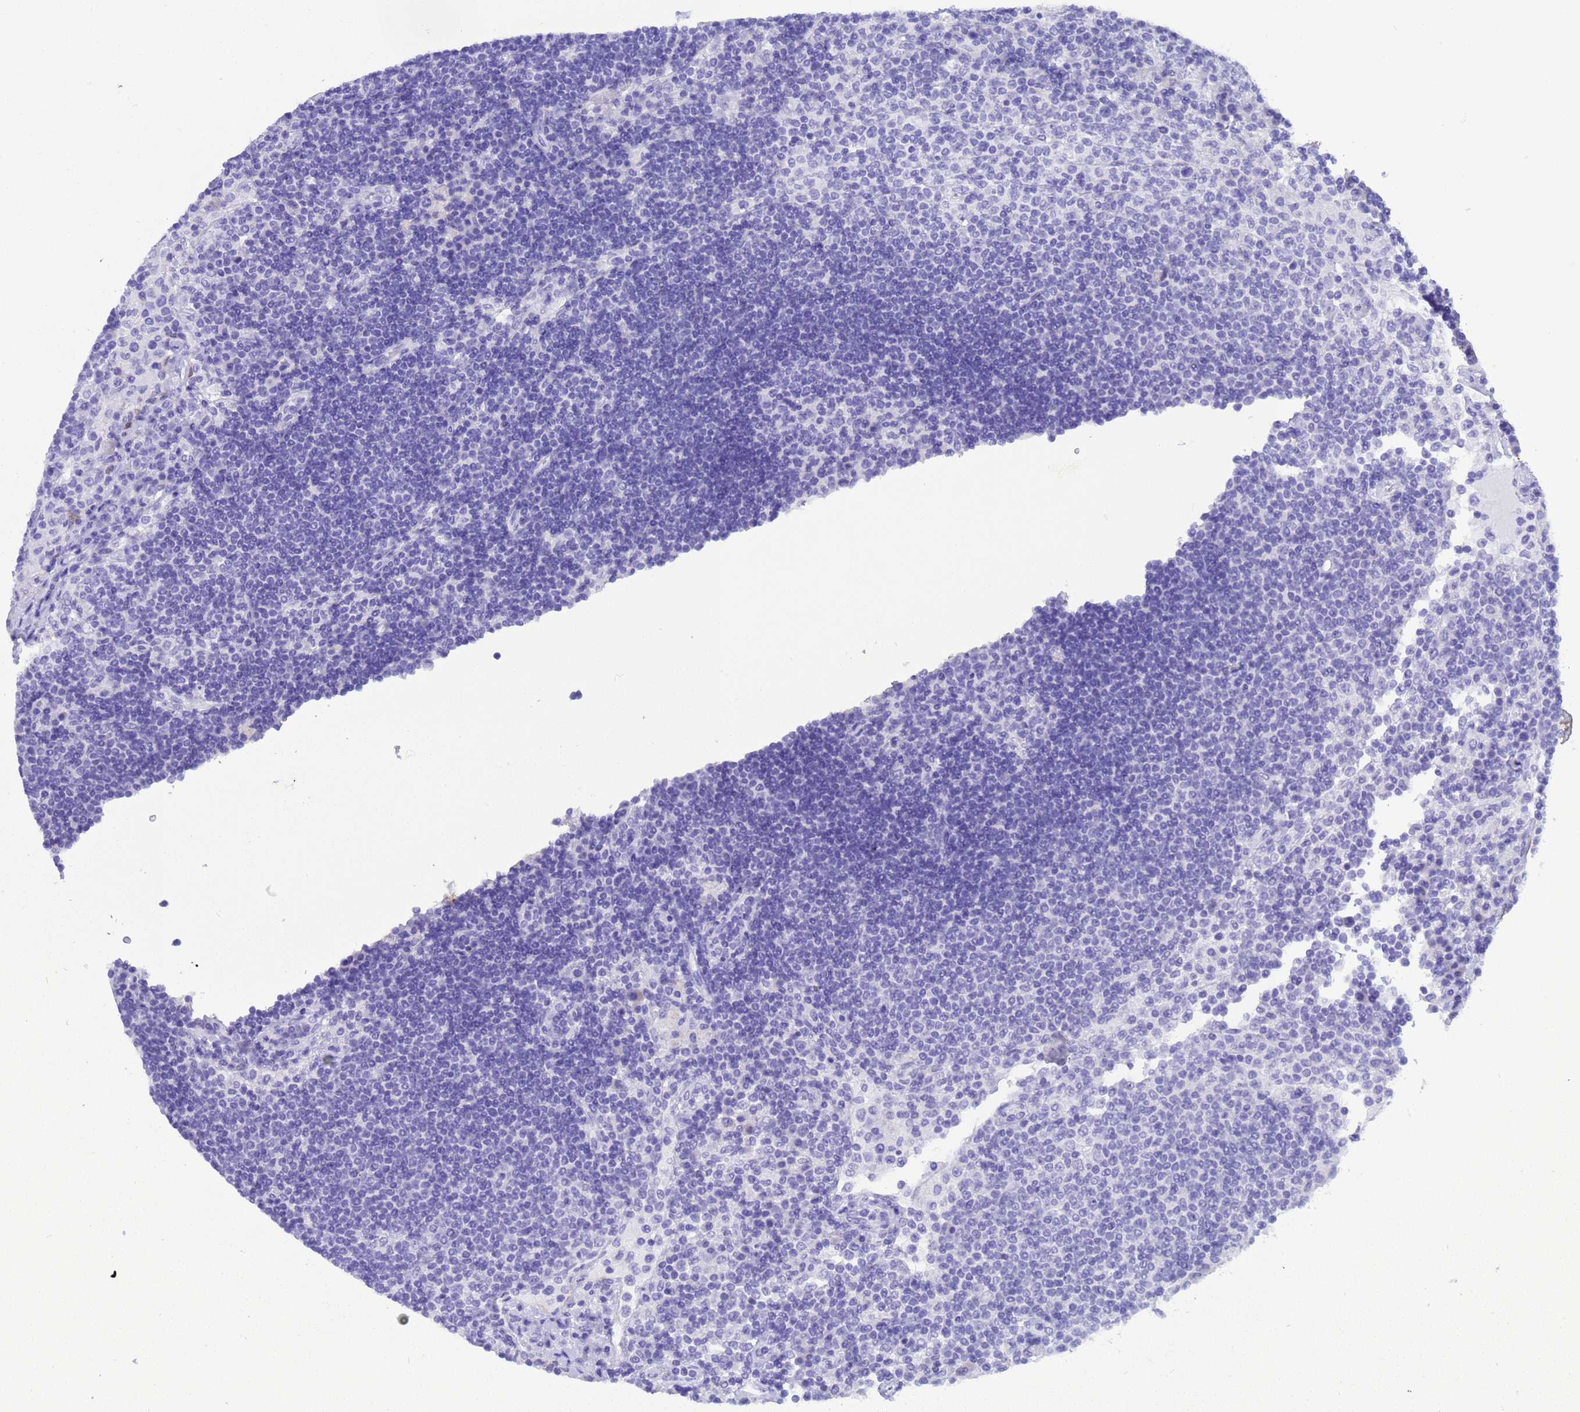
{"staining": {"intensity": "negative", "quantity": "none", "location": "none"}, "tissue": "lymph node", "cell_type": "Germinal center cells", "image_type": "normal", "snomed": [{"axis": "morphology", "description": "Normal tissue, NOS"}, {"axis": "topography", "description": "Lymph node"}], "caption": "Histopathology image shows no protein expression in germinal center cells of benign lymph node. (Immunohistochemistry (ihc), brightfield microscopy, high magnification).", "gene": "AKR1C2", "patient": {"sex": "female", "age": 53}}